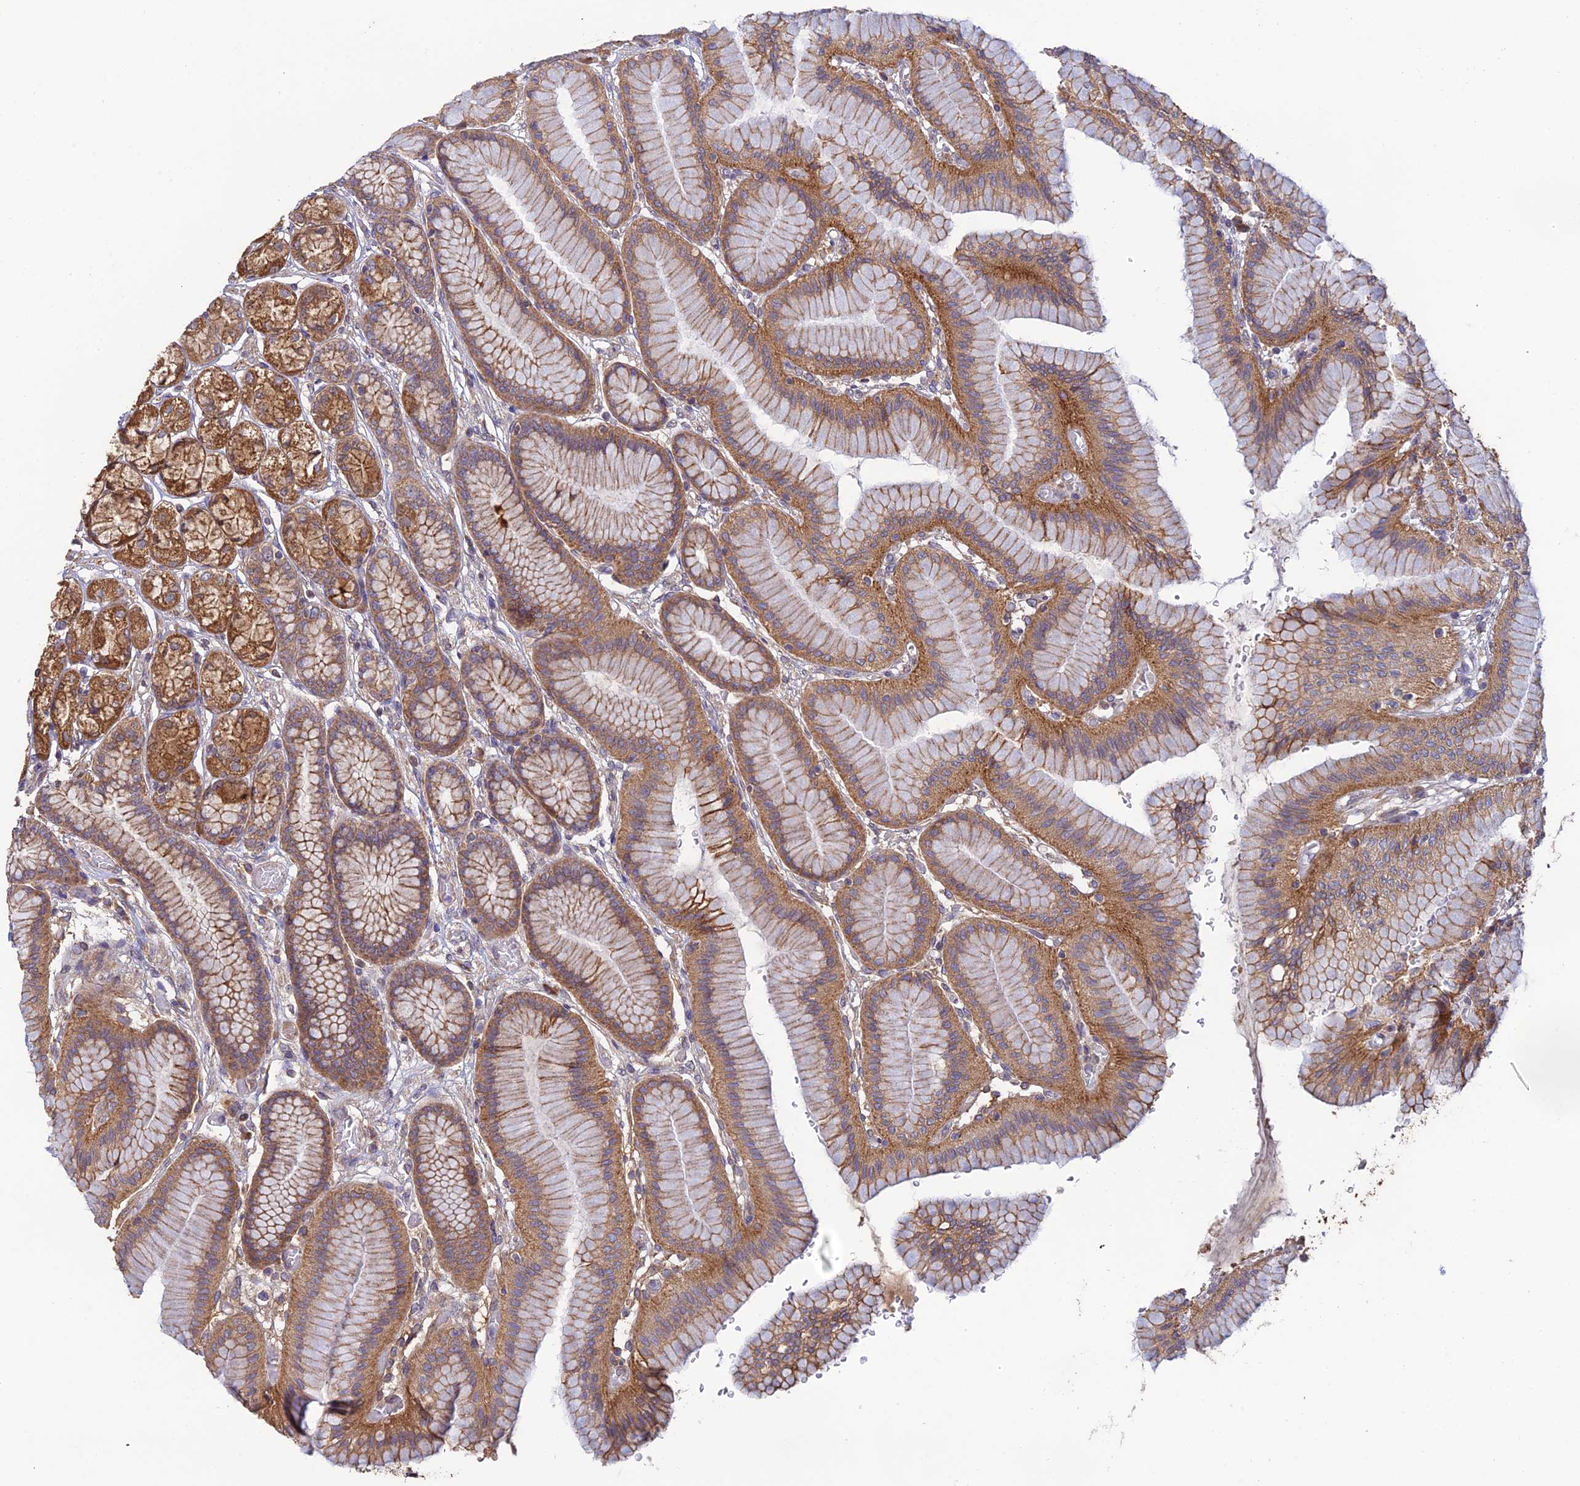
{"staining": {"intensity": "moderate", "quantity": ">75%", "location": "cytoplasmic/membranous,nuclear"}, "tissue": "stomach", "cell_type": "Glandular cells", "image_type": "normal", "snomed": [{"axis": "morphology", "description": "Normal tissue, NOS"}, {"axis": "morphology", "description": "Adenocarcinoma, NOS"}, {"axis": "morphology", "description": "Adenocarcinoma, High grade"}, {"axis": "topography", "description": "Stomach, upper"}, {"axis": "topography", "description": "Stomach"}], "caption": "Stomach stained with DAB (3,3'-diaminobenzidine) IHC exhibits medium levels of moderate cytoplasmic/membranous,nuclear expression in approximately >75% of glandular cells.", "gene": "MRNIP", "patient": {"sex": "female", "age": 65}}